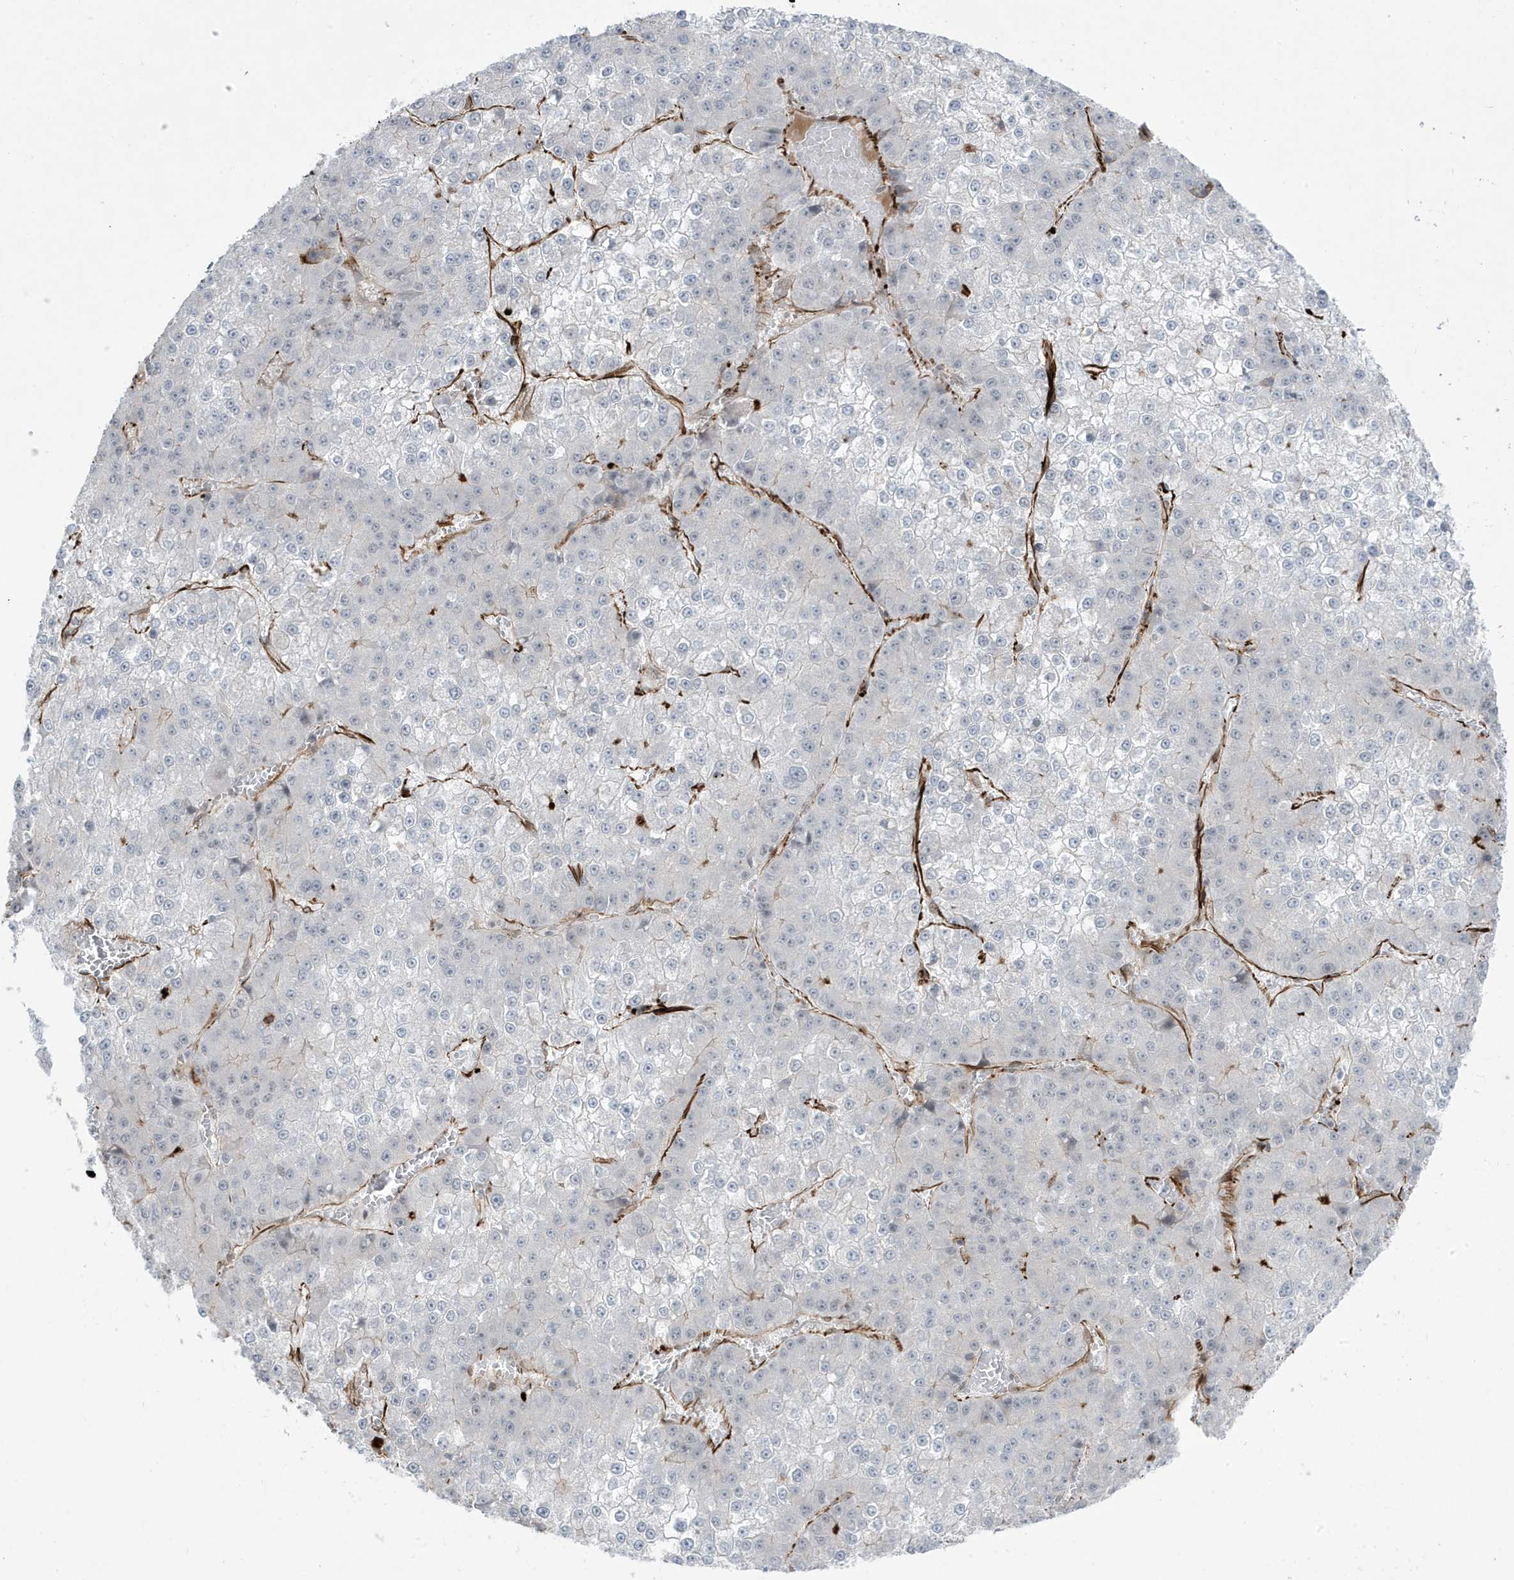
{"staining": {"intensity": "negative", "quantity": "none", "location": "none"}, "tissue": "liver cancer", "cell_type": "Tumor cells", "image_type": "cancer", "snomed": [{"axis": "morphology", "description": "Carcinoma, Hepatocellular, NOS"}, {"axis": "topography", "description": "Liver"}], "caption": "Immunohistochemistry (IHC) image of liver hepatocellular carcinoma stained for a protein (brown), which displays no staining in tumor cells.", "gene": "ADAMTSL3", "patient": {"sex": "female", "age": 73}}